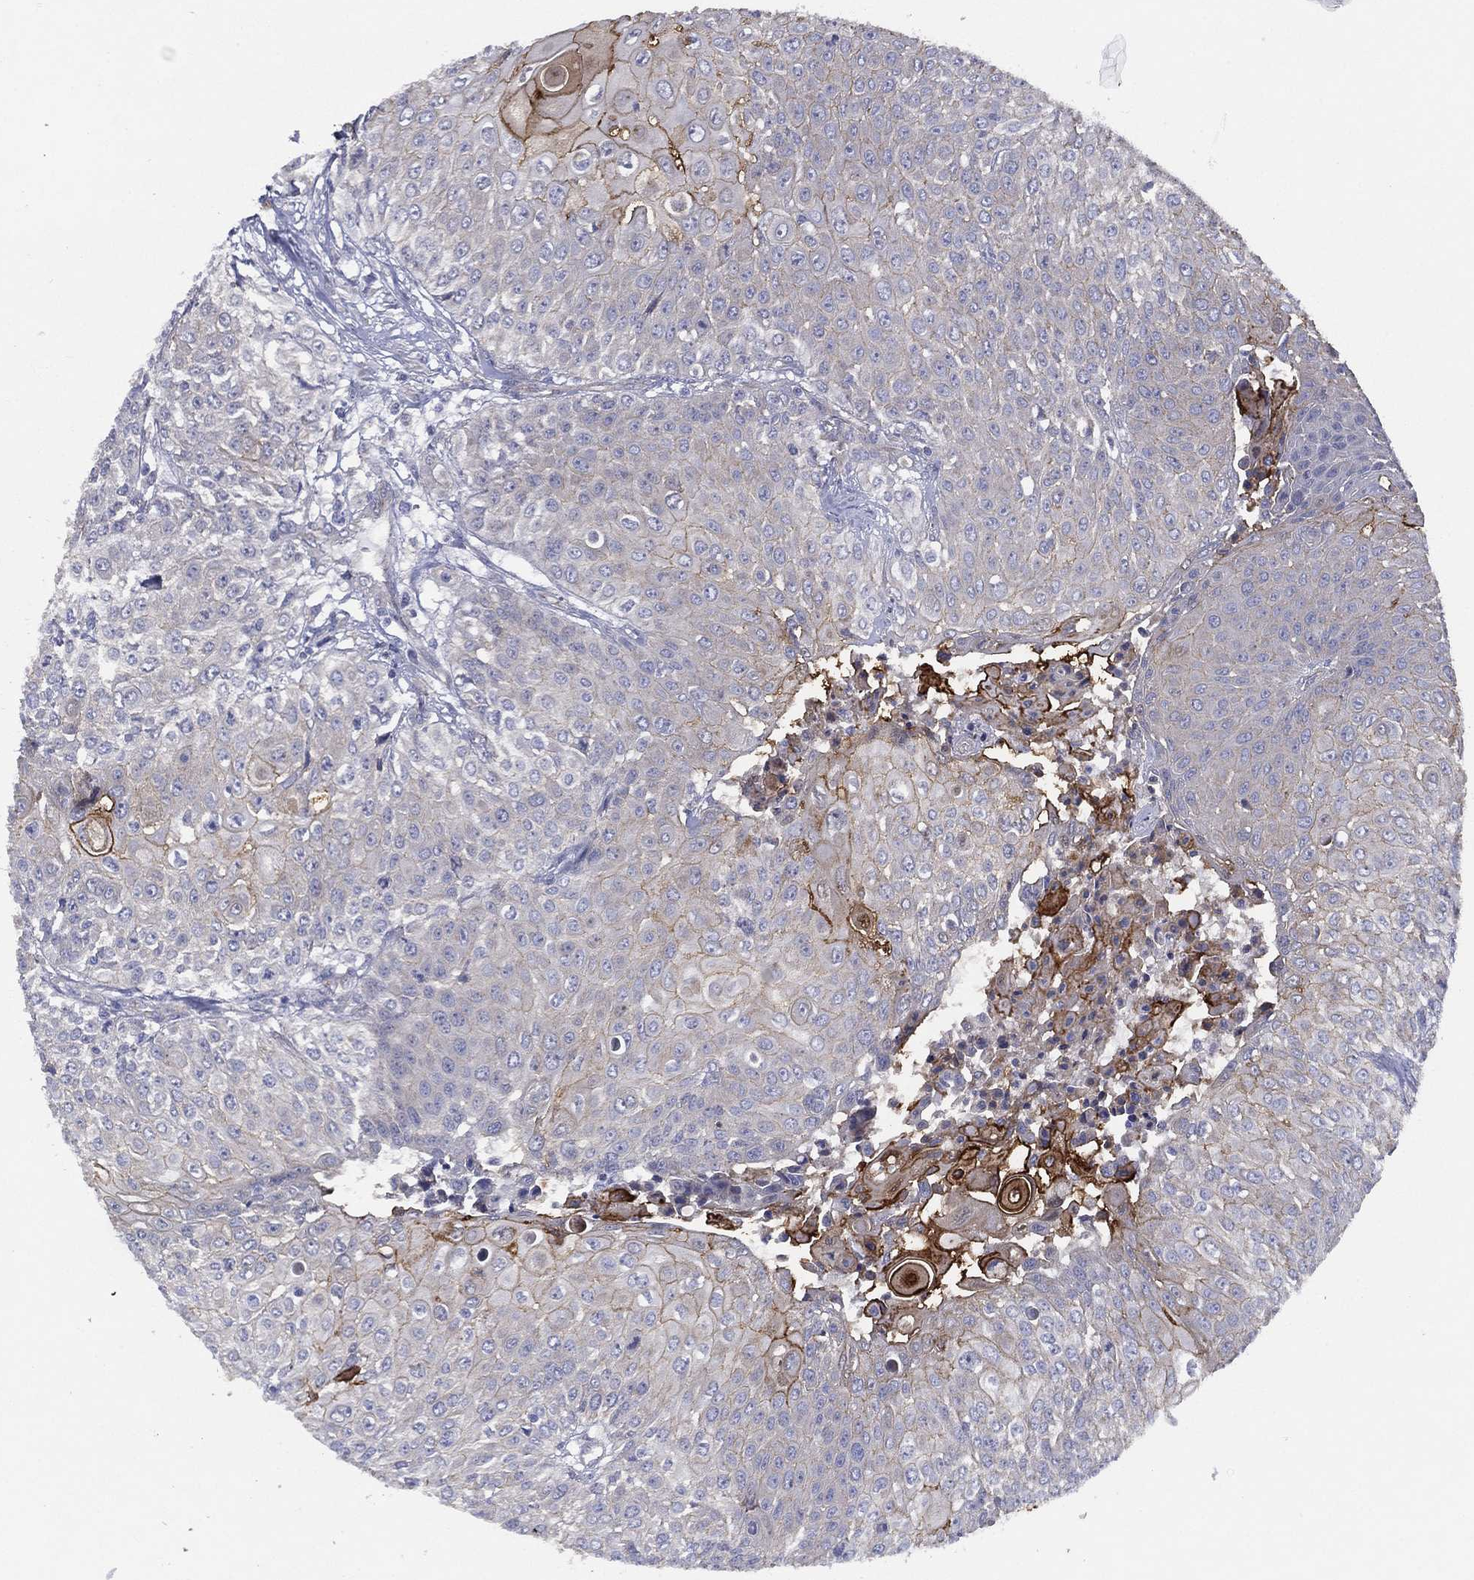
{"staining": {"intensity": "moderate", "quantity": "<25%", "location": "cytoplasmic/membranous"}, "tissue": "urothelial cancer", "cell_type": "Tumor cells", "image_type": "cancer", "snomed": [{"axis": "morphology", "description": "Urothelial carcinoma, High grade"}, {"axis": "topography", "description": "Urinary bladder"}], "caption": "The immunohistochemical stain shows moderate cytoplasmic/membranous staining in tumor cells of urothelial cancer tissue.", "gene": "ZNF223", "patient": {"sex": "female", "age": 79}}